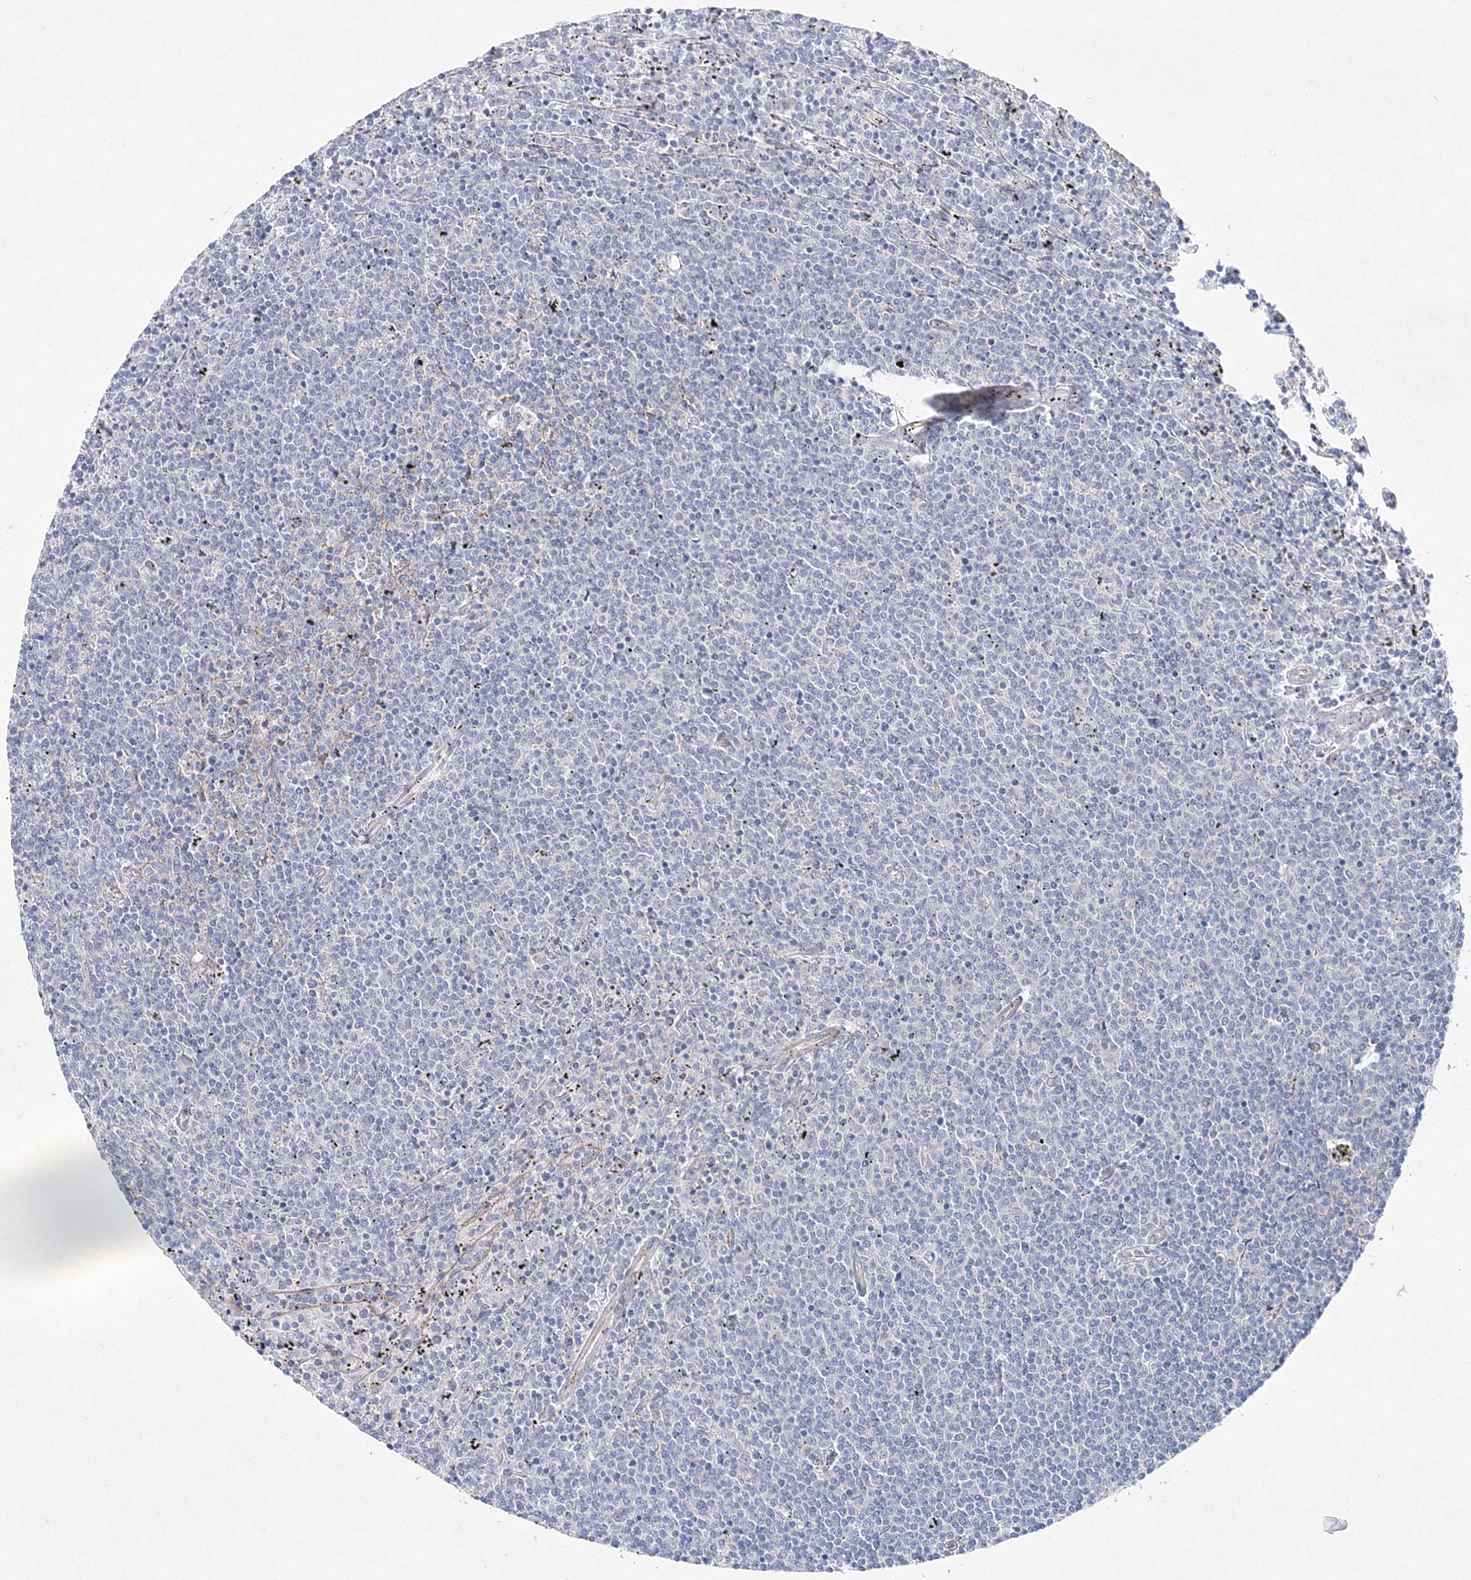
{"staining": {"intensity": "negative", "quantity": "none", "location": "none"}, "tissue": "lymphoma", "cell_type": "Tumor cells", "image_type": "cancer", "snomed": [{"axis": "morphology", "description": "Malignant lymphoma, non-Hodgkin's type, Low grade"}, {"axis": "topography", "description": "Spleen"}], "caption": "IHC of human lymphoma shows no positivity in tumor cells.", "gene": "NAA40", "patient": {"sex": "female", "age": 50}}